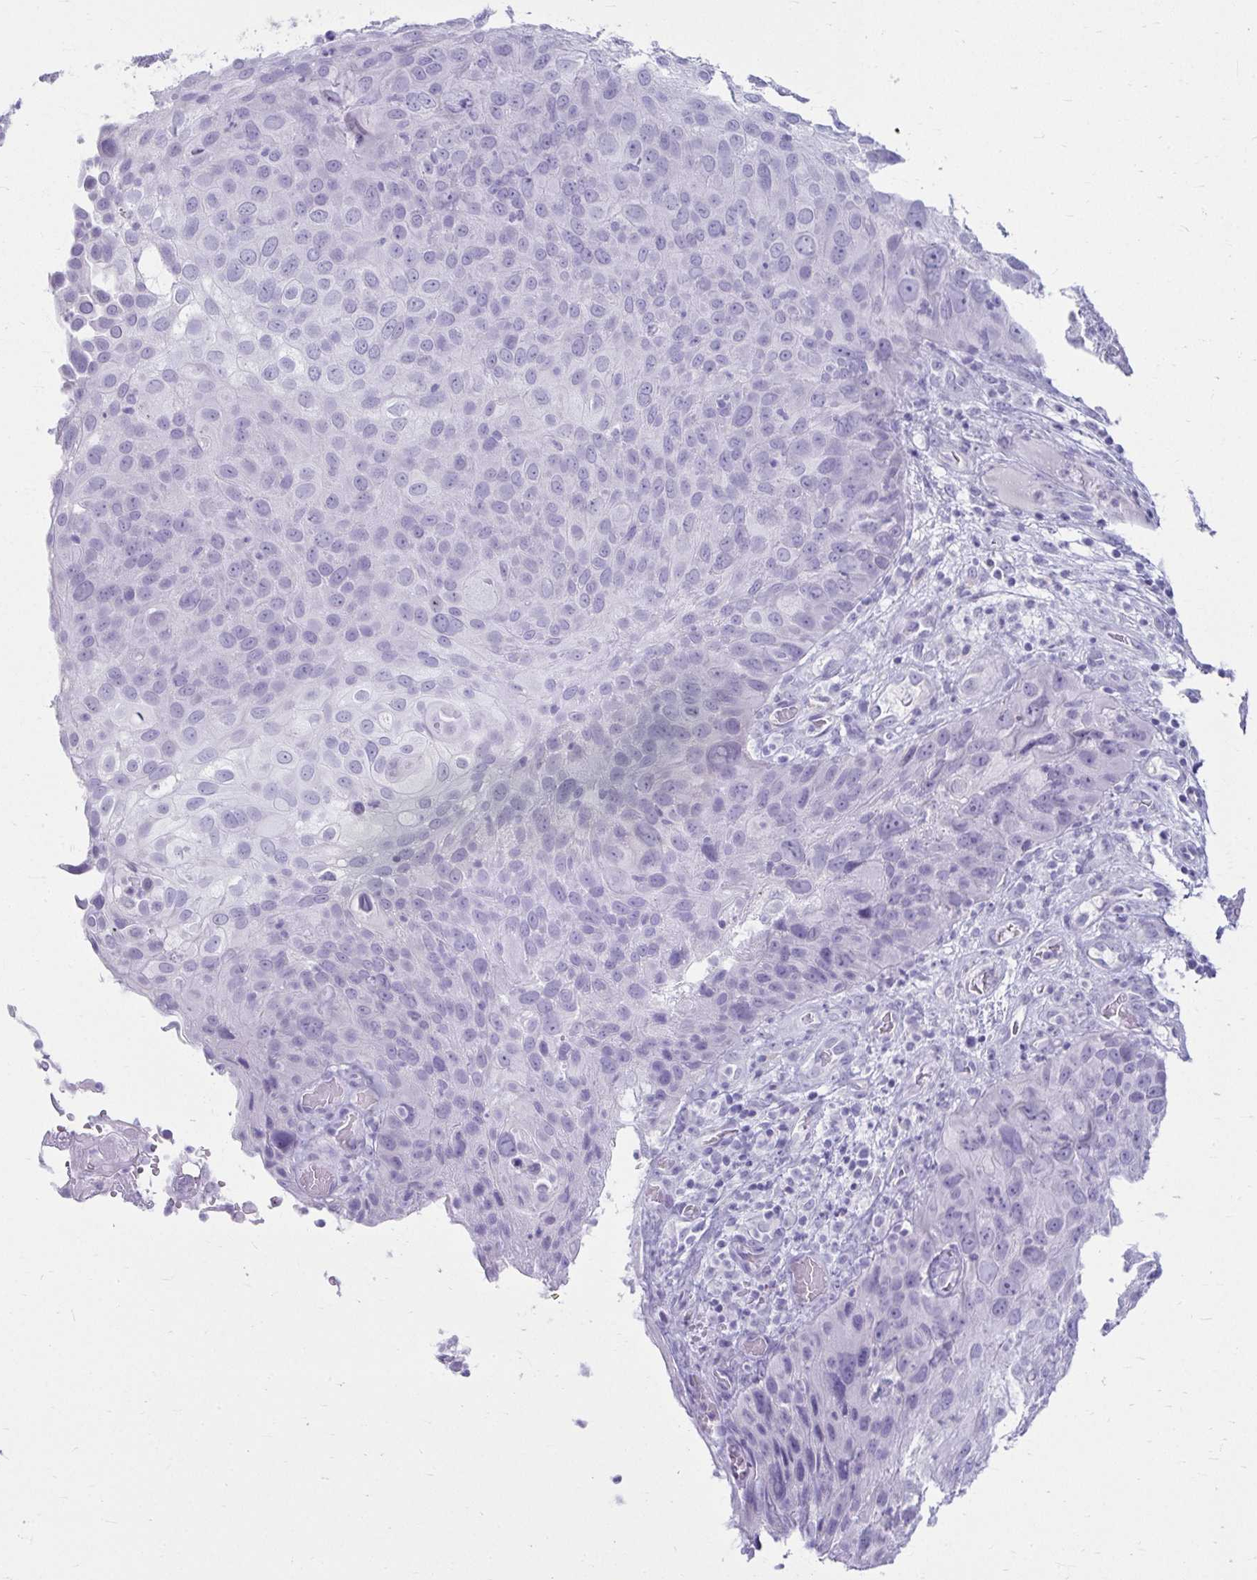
{"staining": {"intensity": "negative", "quantity": "none", "location": "none"}, "tissue": "skin cancer", "cell_type": "Tumor cells", "image_type": "cancer", "snomed": [{"axis": "morphology", "description": "Squamous cell carcinoma, NOS"}, {"axis": "topography", "description": "Skin"}], "caption": "Tumor cells show no significant protein positivity in skin cancer. The staining was performed using DAB to visualize the protein expression in brown, while the nuclei were stained in blue with hematoxylin (Magnification: 20x).", "gene": "ATP4B", "patient": {"sex": "male", "age": 87}}